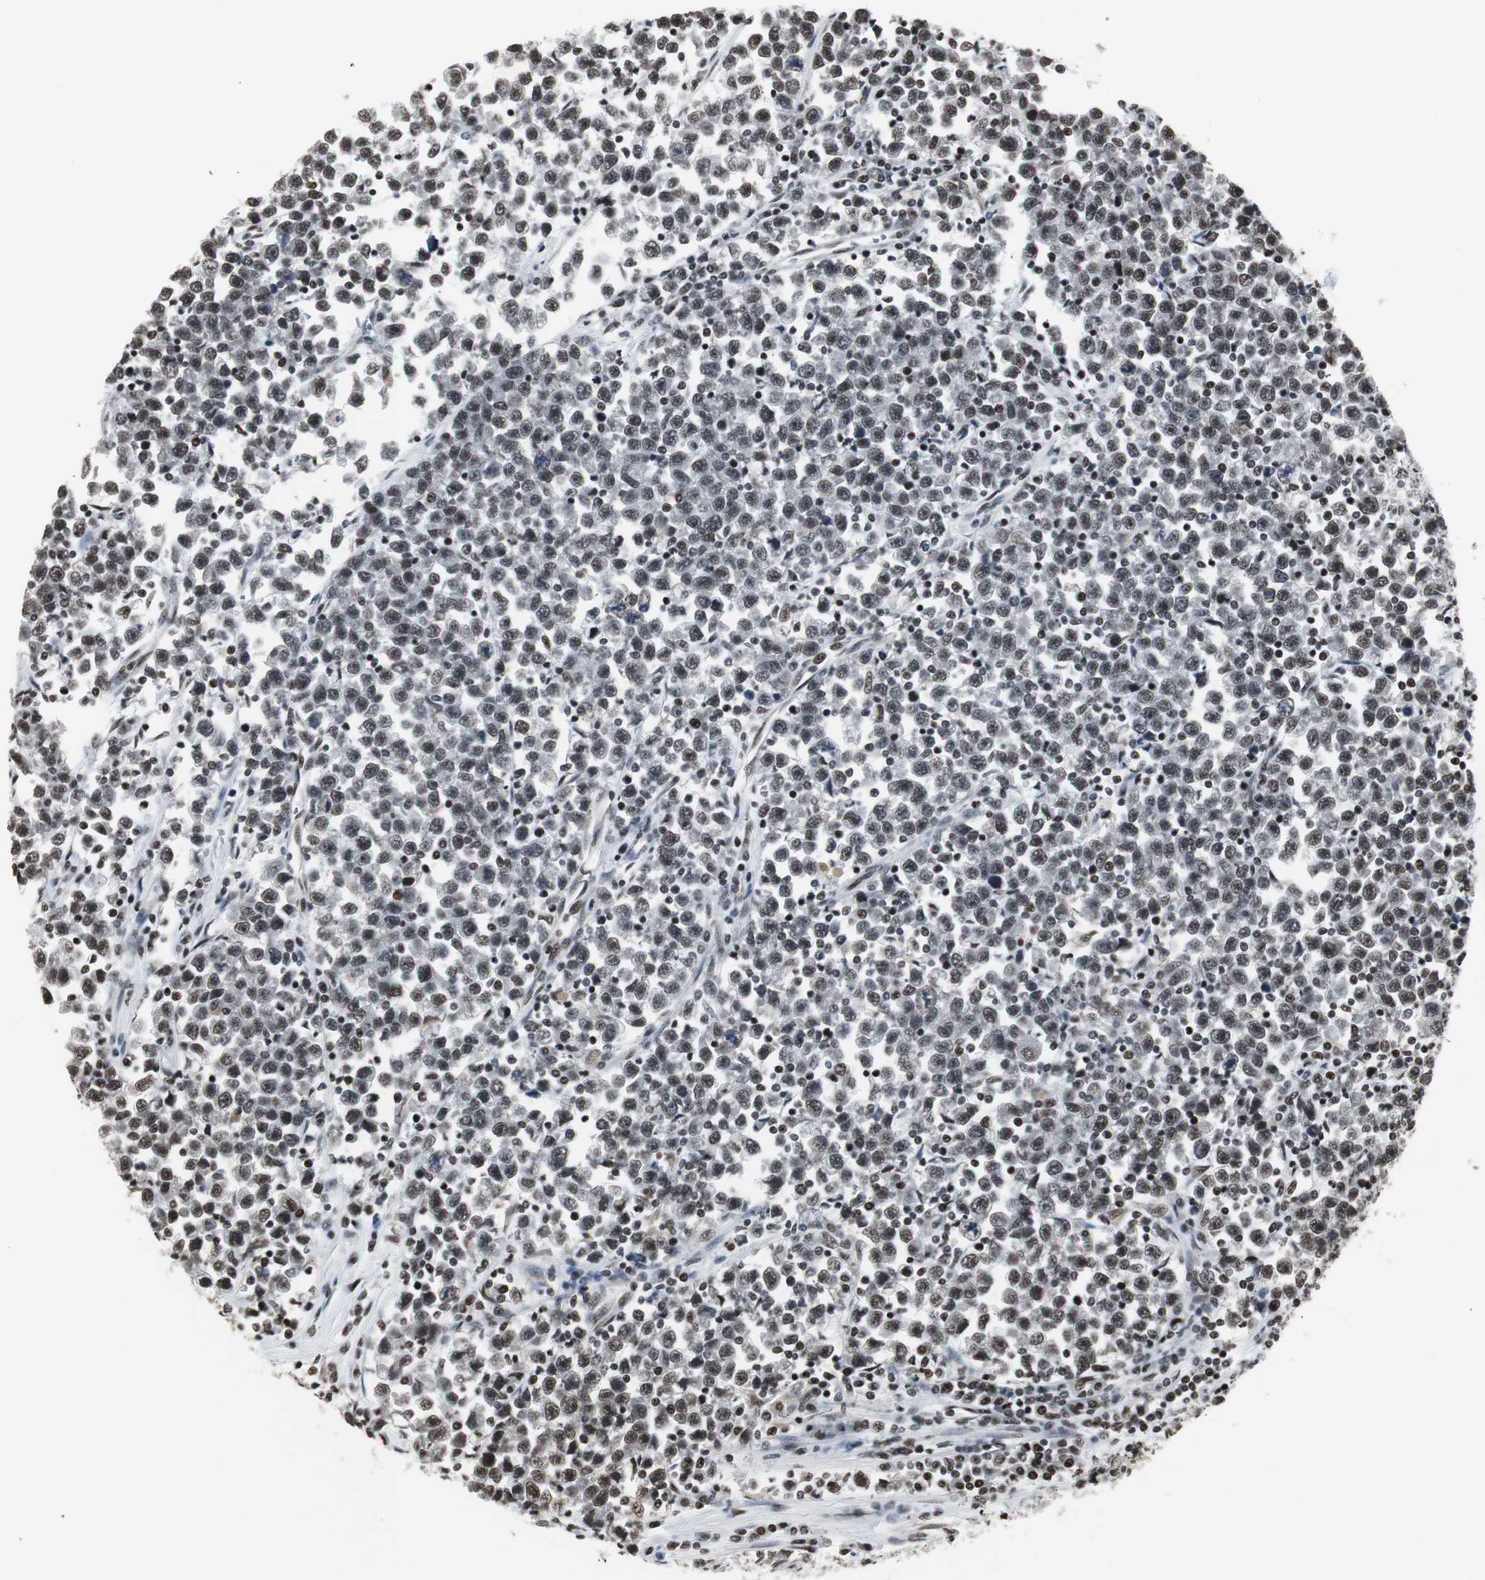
{"staining": {"intensity": "strong", "quantity": ">75%", "location": "nuclear"}, "tissue": "testis cancer", "cell_type": "Tumor cells", "image_type": "cancer", "snomed": [{"axis": "morphology", "description": "Seminoma, NOS"}, {"axis": "topography", "description": "Testis"}], "caption": "A high-resolution image shows IHC staining of testis seminoma, which exhibits strong nuclear positivity in about >75% of tumor cells.", "gene": "PARN", "patient": {"sex": "male", "age": 43}}